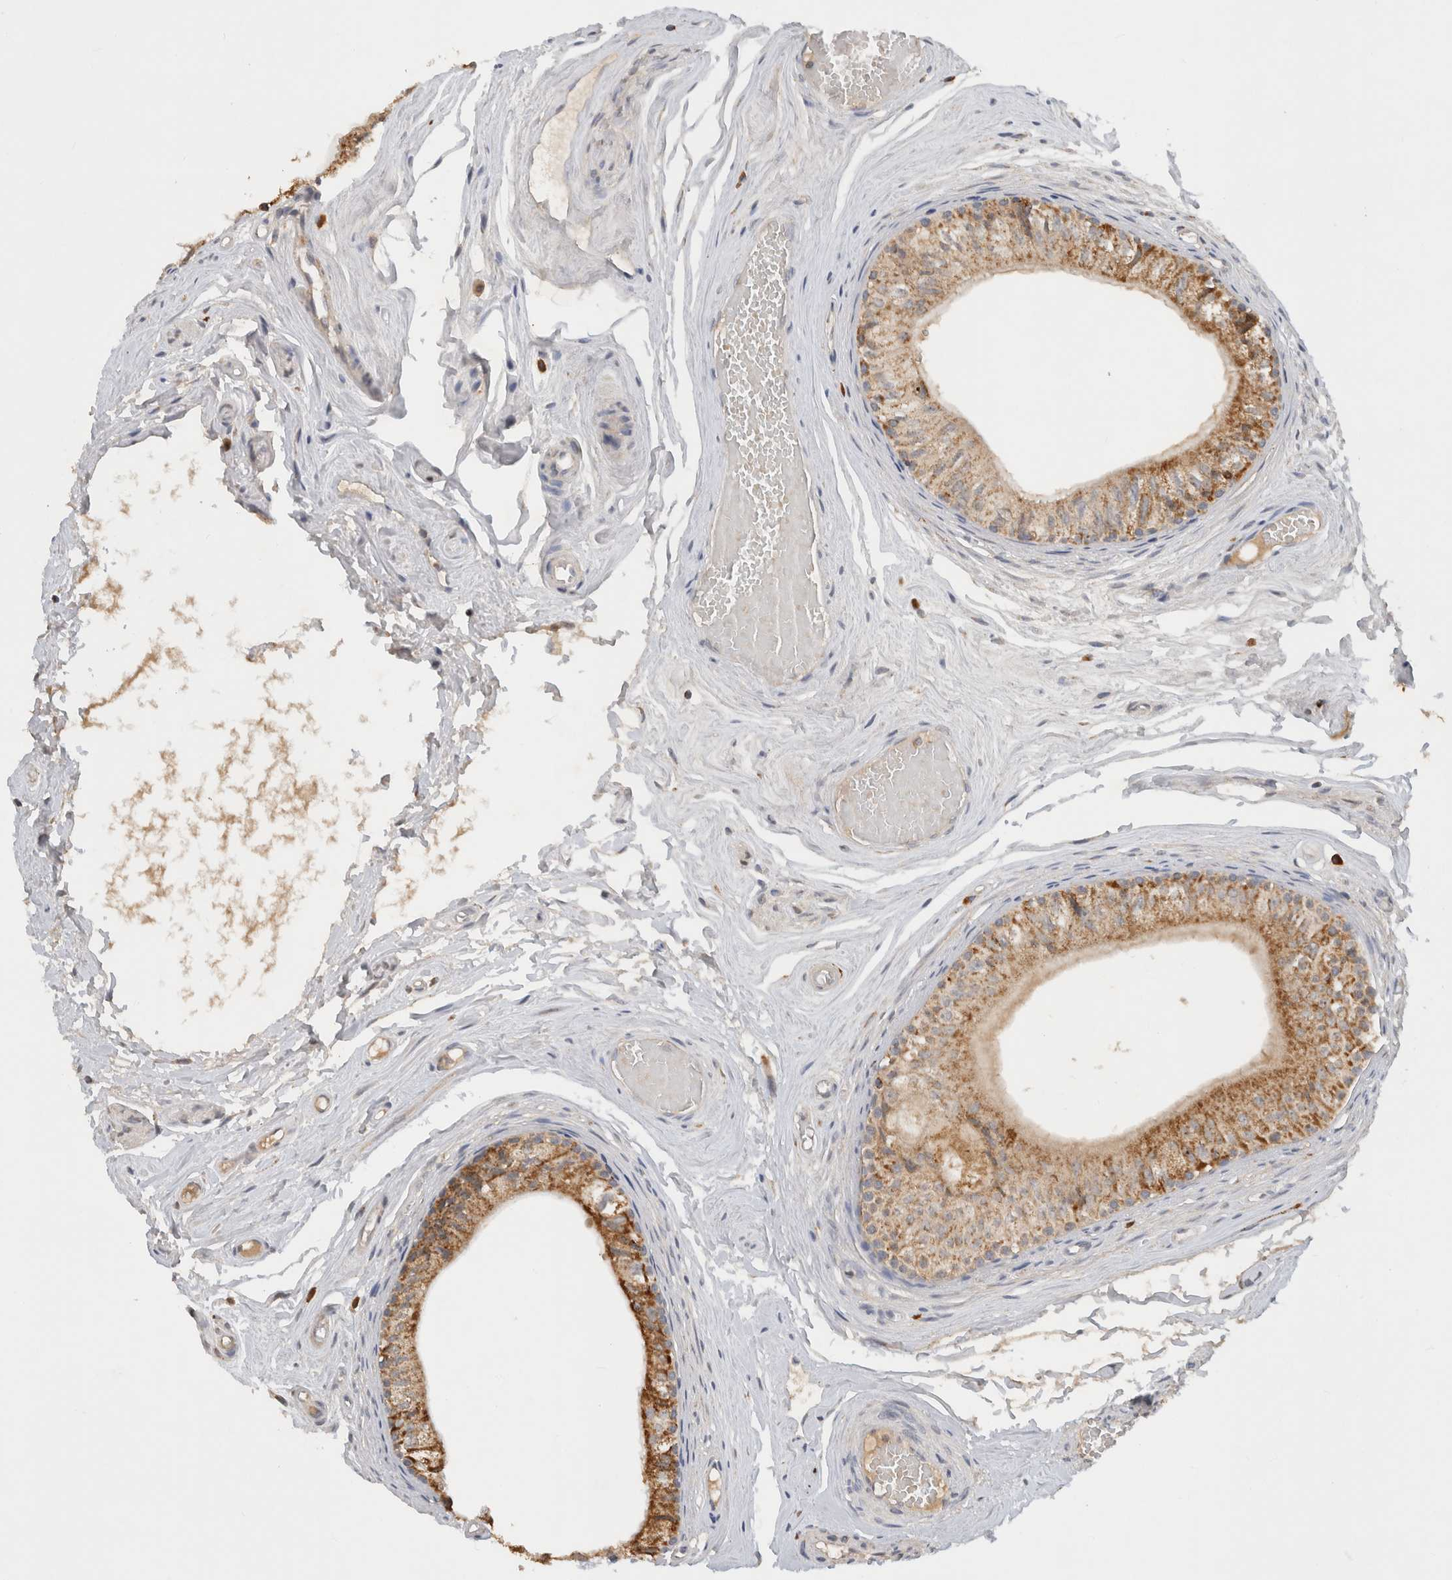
{"staining": {"intensity": "moderate", "quantity": ">75%", "location": "cytoplasmic/membranous"}, "tissue": "epididymis", "cell_type": "Glandular cells", "image_type": "normal", "snomed": [{"axis": "morphology", "description": "Normal tissue, NOS"}, {"axis": "topography", "description": "Epididymis"}], "caption": "Unremarkable epididymis shows moderate cytoplasmic/membranous positivity in about >75% of glandular cells.", "gene": "AMPD1", "patient": {"sex": "male", "age": 79}}